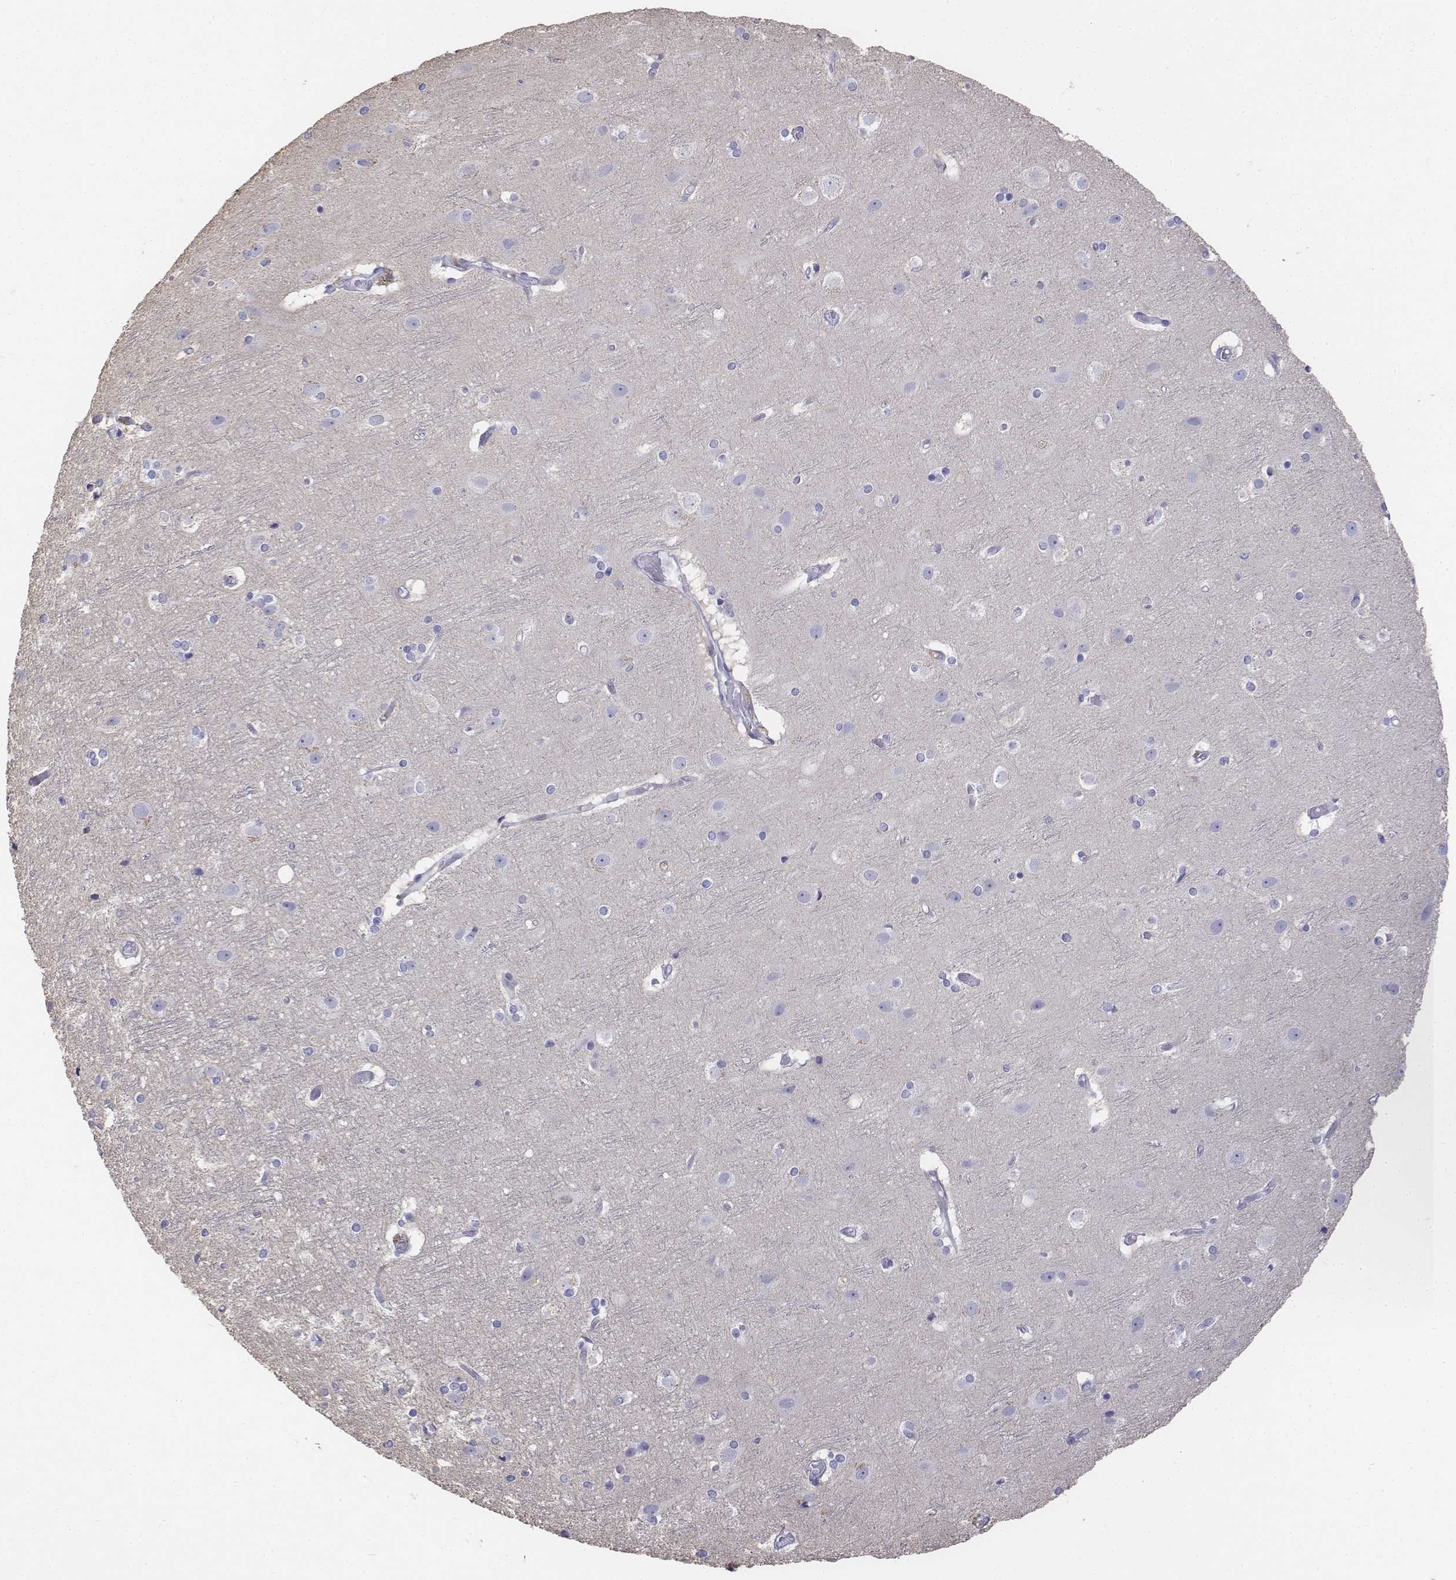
{"staining": {"intensity": "negative", "quantity": "none", "location": "none"}, "tissue": "cerebral cortex", "cell_type": "Endothelial cells", "image_type": "normal", "snomed": [{"axis": "morphology", "description": "Normal tissue, NOS"}, {"axis": "topography", "description": "Cerebral cortex"}], "caption": "Immunohistochemical staining of benign cerebral cortex shows no significant positivity in endothelial cells. (Stains: DAB (3,3'-diaminobenzidine) immunohistochemistry (IHC) with hematoxylin counter stain, Microscopy: brightfield microscopy at high magnification).", "gene": "LGSN", "patient": {"sex": "female", "age": 52}}